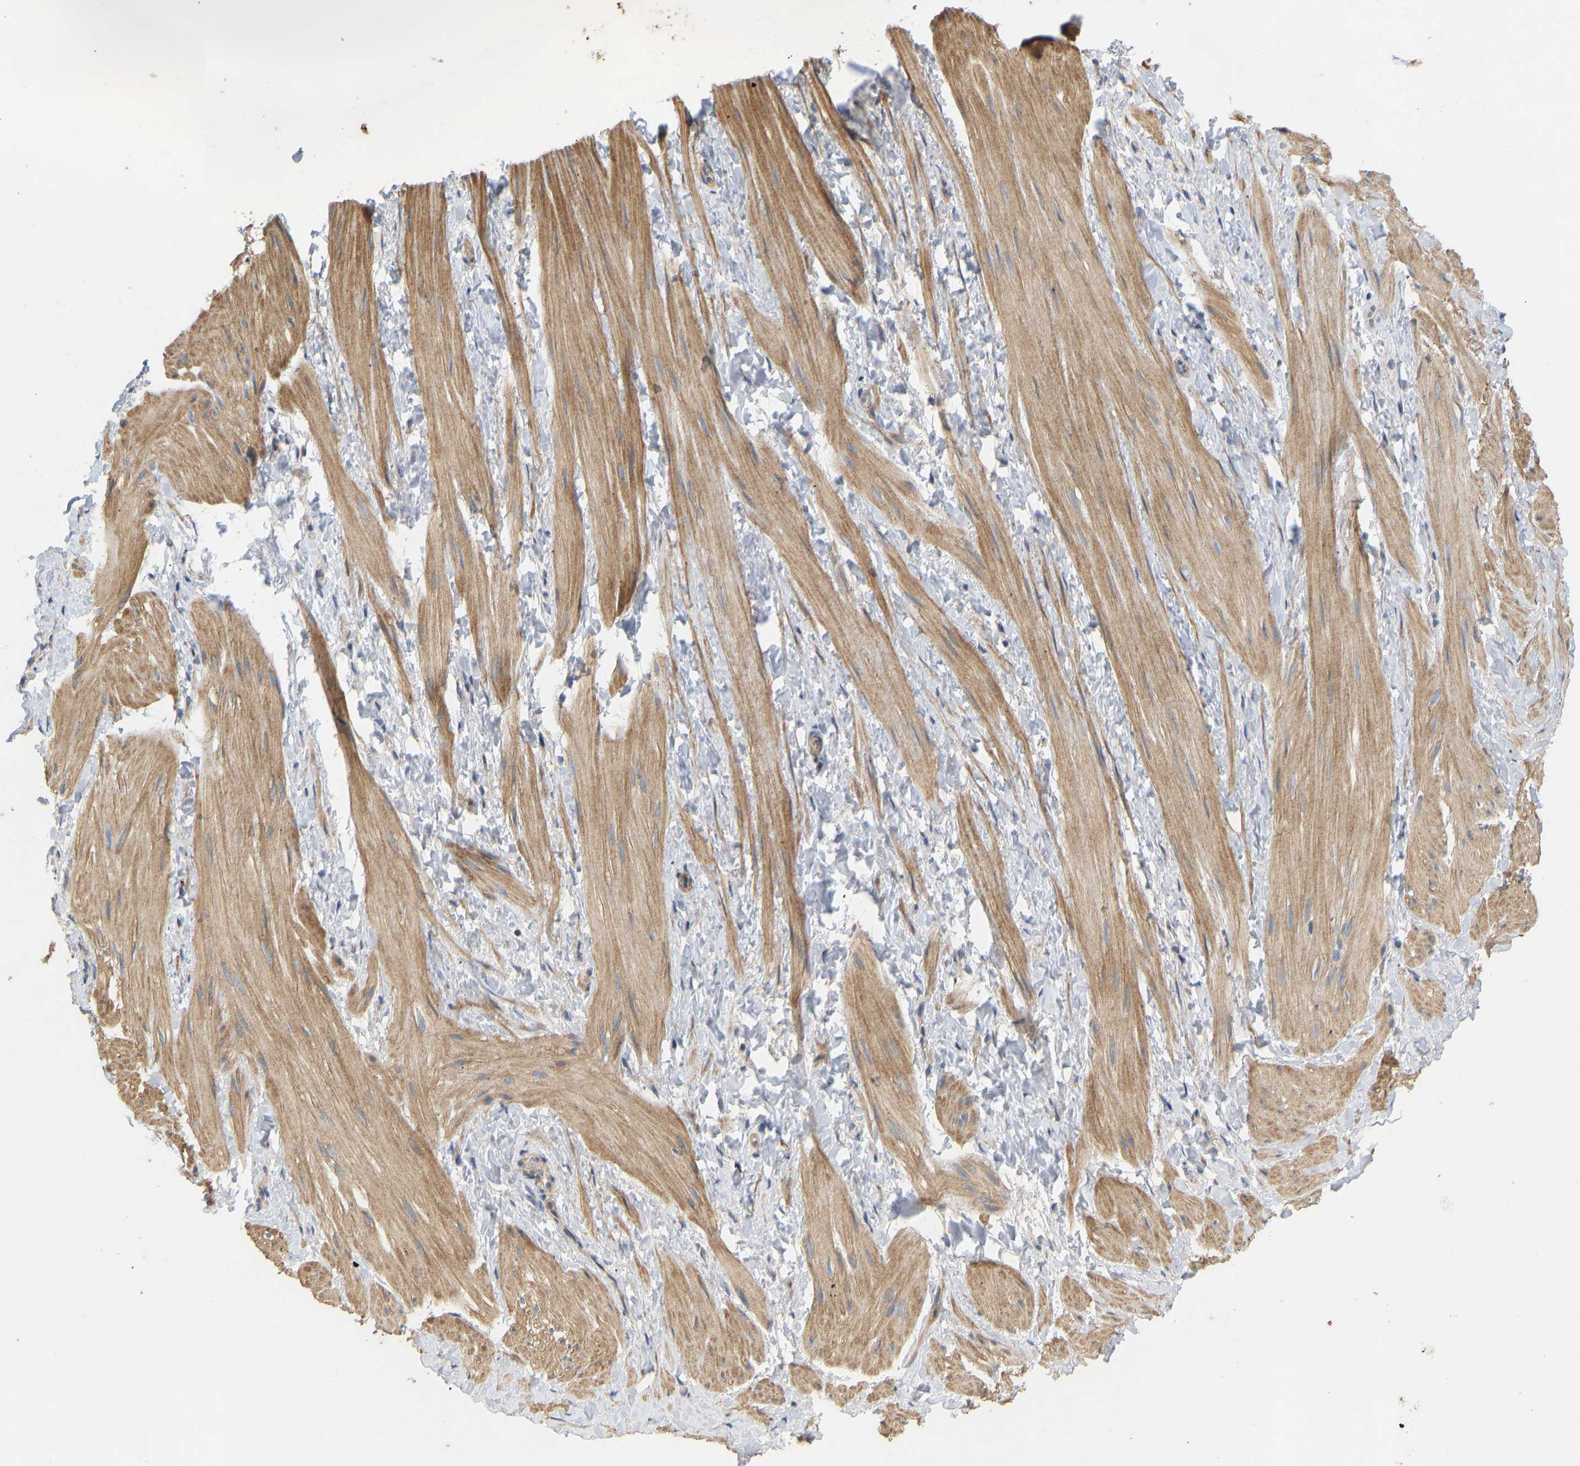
{"staining": {"intensity": "moderate", "quantity": ">75%", "location": "cytoplasmic/membranous"}, "tissue": "smooth muscle", "cell_type": "Smooth muscle cells", "image_type": "normal", "snomed": [{"axis": "morphology", "description": "Normal tissue, NOS"}, {"axis": "topography", "description": "Smooth muscle"}], "caption": "Smooth muscle cells display medium levels of moderate cytoplasmic/membranous expression in about >75% of cells in benign smooth muscle.", "gene": "HACD2", "patient": {"sex": "male", "age": 16}}